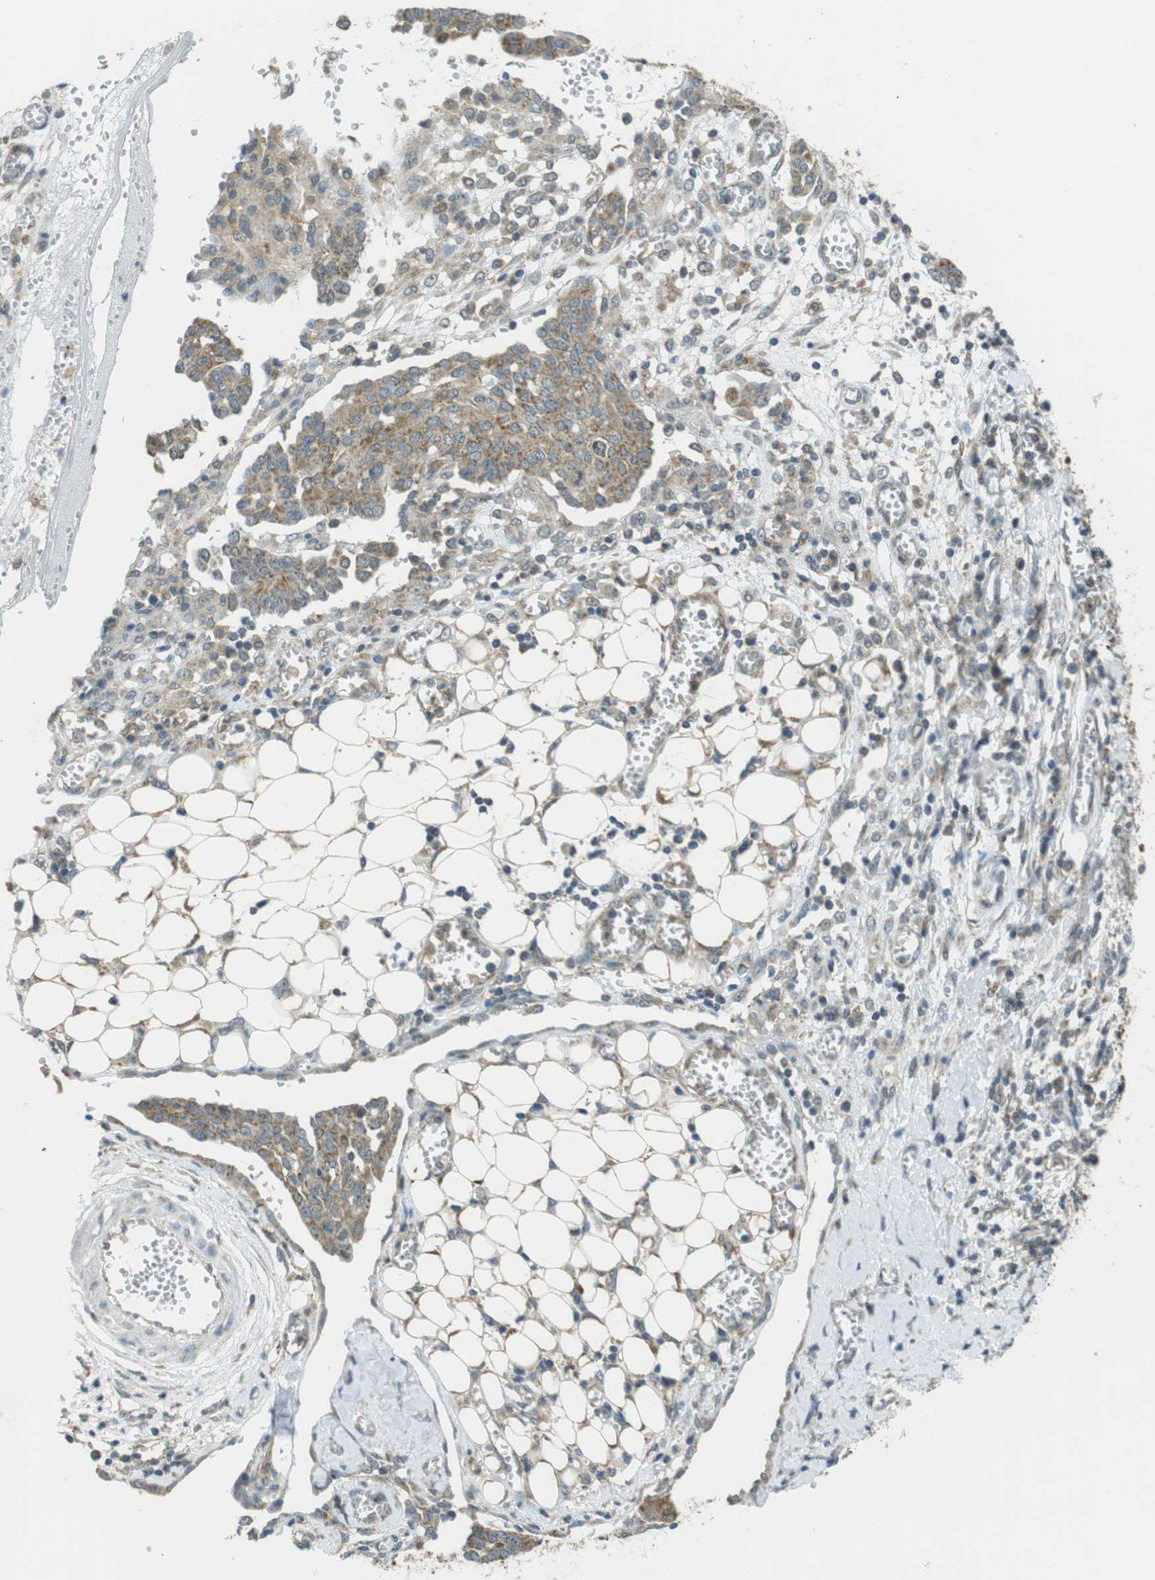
{"staining": {"intensity": "moderate", "quantity": ">75%", "location": "cytoplasmic/membranous"}, "tissue": "ovarian cancer", "cell_type": "Tumor cells", "image_type": "cancer", "snomed": [{"axis": "morphology", "description": "Cystadenocarcinoma, serous, NOS"}, {"axis": "topography", "description": "Soft tissue"}, {"axis": "topography", "description": "Ovary"}], "caption": "Protein staining reveals moderate cytoplasmic/membranous positivity in approximately >75% of tumor cells in ovarian cancer (serous cystadenocarcinoma).", "gene": "BRI3BP", "patient": {"sex": "female", "age": 57}}